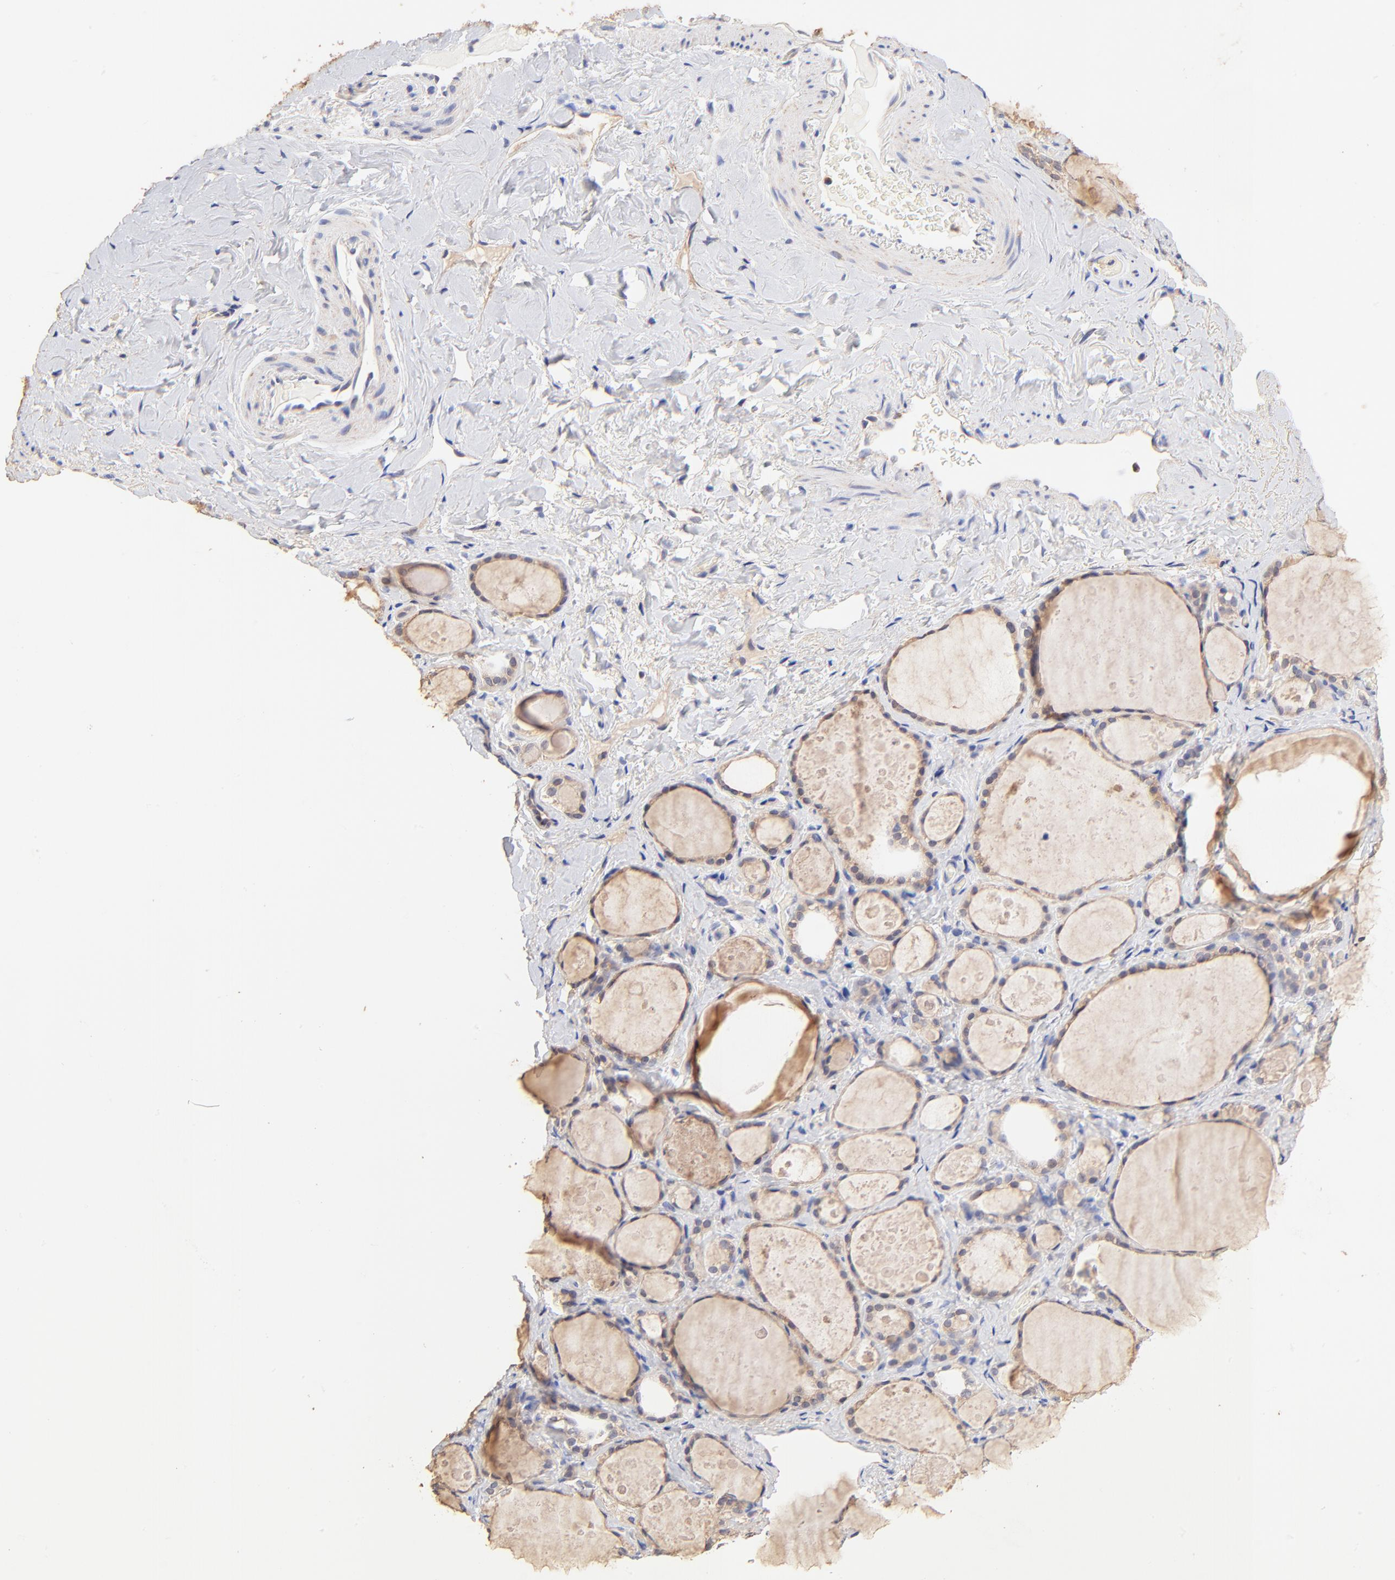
{"staining": {"intensity": "weak", "quantity": ">75%", "location": "cytoplasmic/membranous"}, "tissue": "thyroid gland", "cell_type": "Glandular cells", "image_type": "normal", "snomed": [{"axis": "morphology", "description": "Normal tissue, NOS"}, {"axis": "topography", "description": "Thyroid gland"}], "caption": "Normal thyroid gland displays weak cytoplasmic/membranous positivity in approximately >75% of glandular cells.", "gene": "PTK7", "patient": {"sex": "female", "age": 75}}